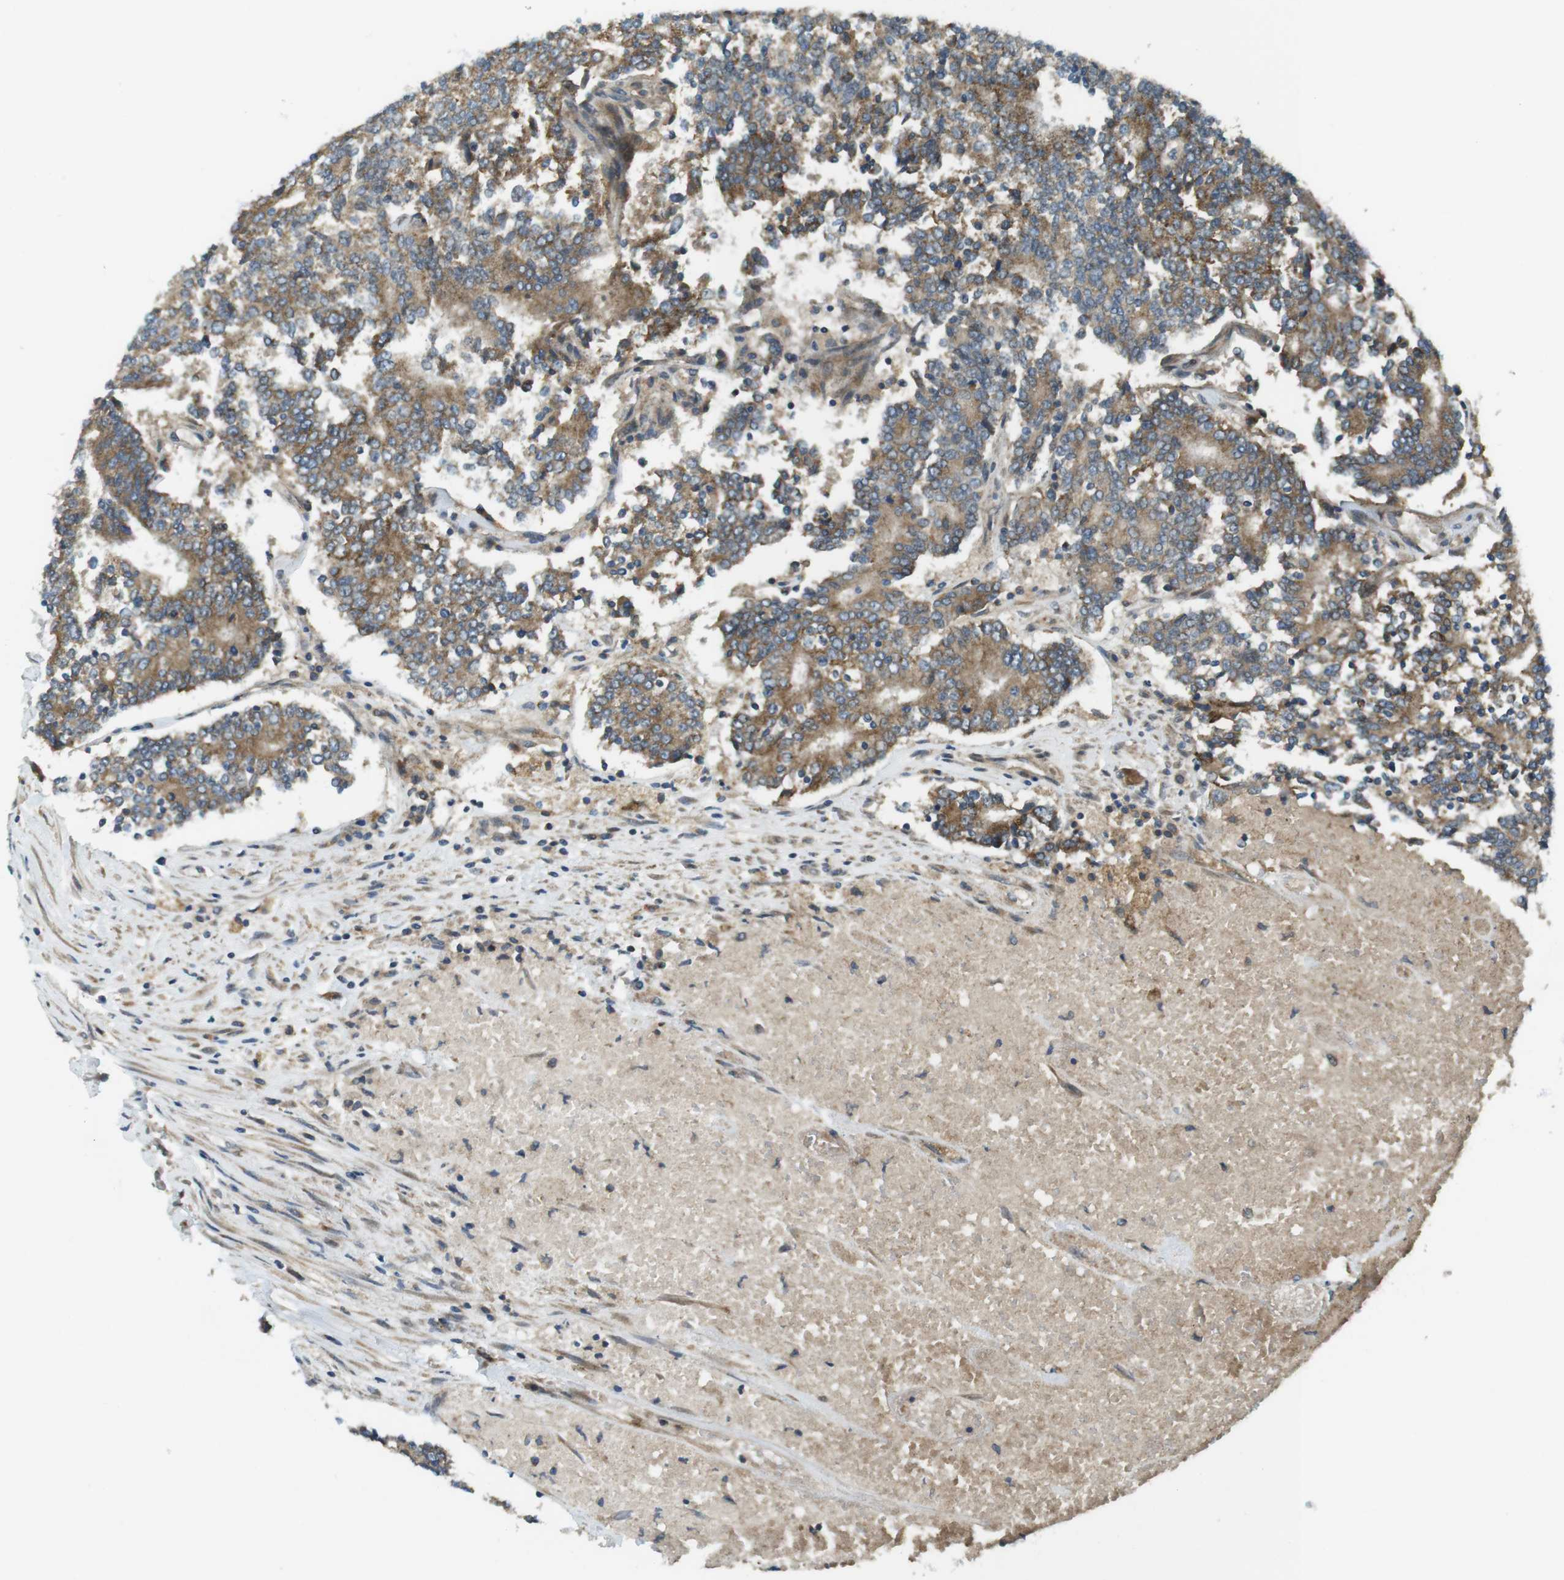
{"staining": {"intensity": "moderate", "quantity": ">75%", "location": "cytoplasmic/membranous"}, "tissue": "prostate cancer", "cell_type": "Tumor cells", "image_type": "cancer", "snomed": [{"axis": "morphology", "description": "Normal tissue, NOS"}, {"axis": "morphology", "description": "Adenocarcinoma, High grade"}, {"axis": "topography", "description": "Prostate"}, {"axis": "topography", "description": "Seminal veicle"}], "caption": "Protein expression analysis of human prostate adenocarcinoma (high-grade) reveals moderate cytoplasmic/membranous positivity in approximately >75% of tumor cells.", "gene": "IFFO2", "patient": {"sex": "male", "age": 55}}